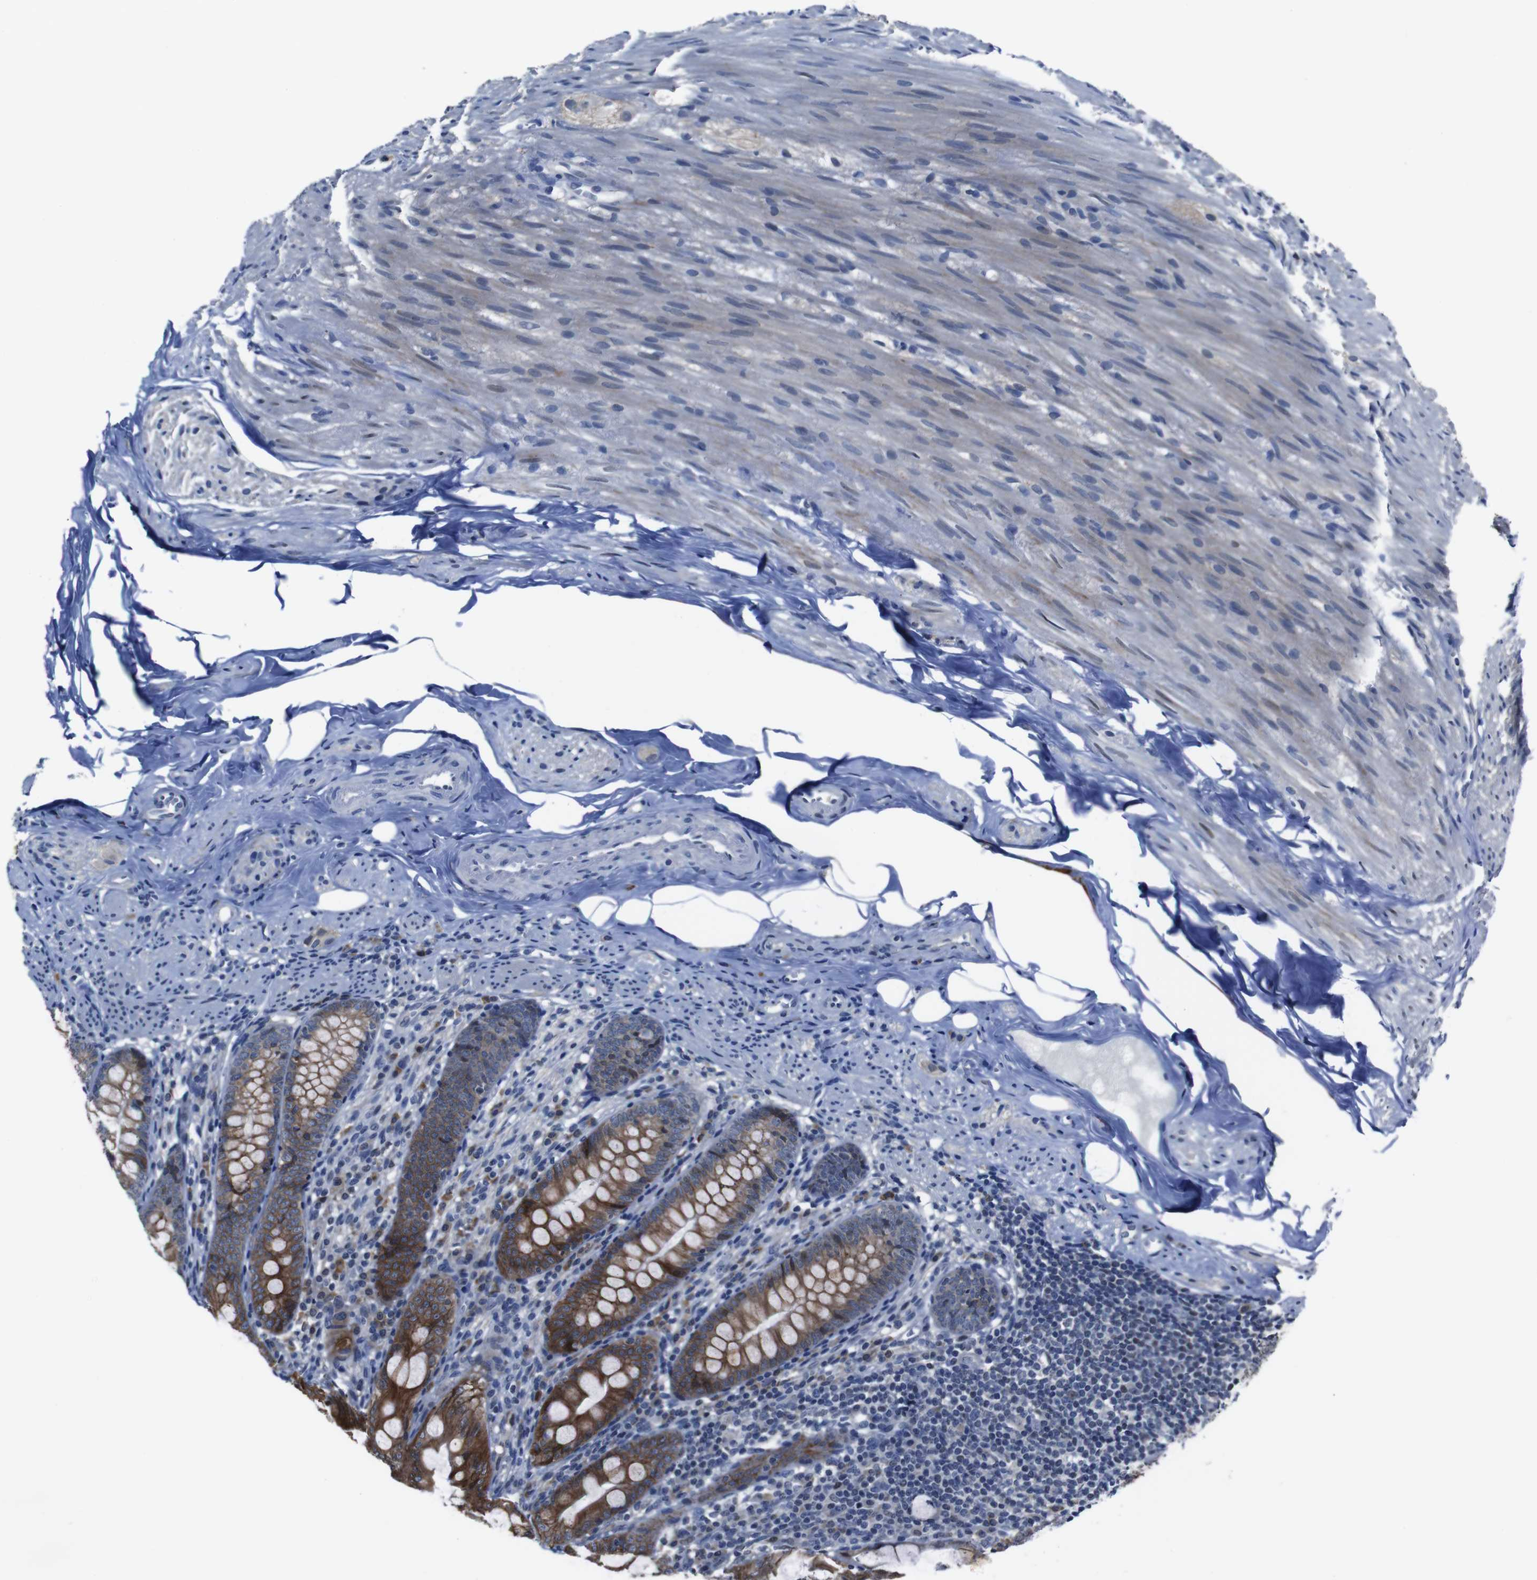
{"staining": {"intensity": "strong", "quantity": "25%-75%", "location": "cytoplasmic/membranous"}, "tissue": "appendix", "cell_type": "Glandular cells", "image_type": "normal", "snomed": [{"axis": "morphology", "description": "Normal tissue, NOS"}, {"axis": "topography", "description": "Appendix"}], "caption": "Protein analysis of unremarkable appendix shows strong cytoplasmic/membranous positivity in about 25%-75% of glandular cells. The staining was performed using DAB to visualize the protein expression in brown, while the nuclei were stained in blue with hematoxylin (Magnification: 20x).", "gene": "SEMA4B", "patient": {"sex": "female", "age": 77}}